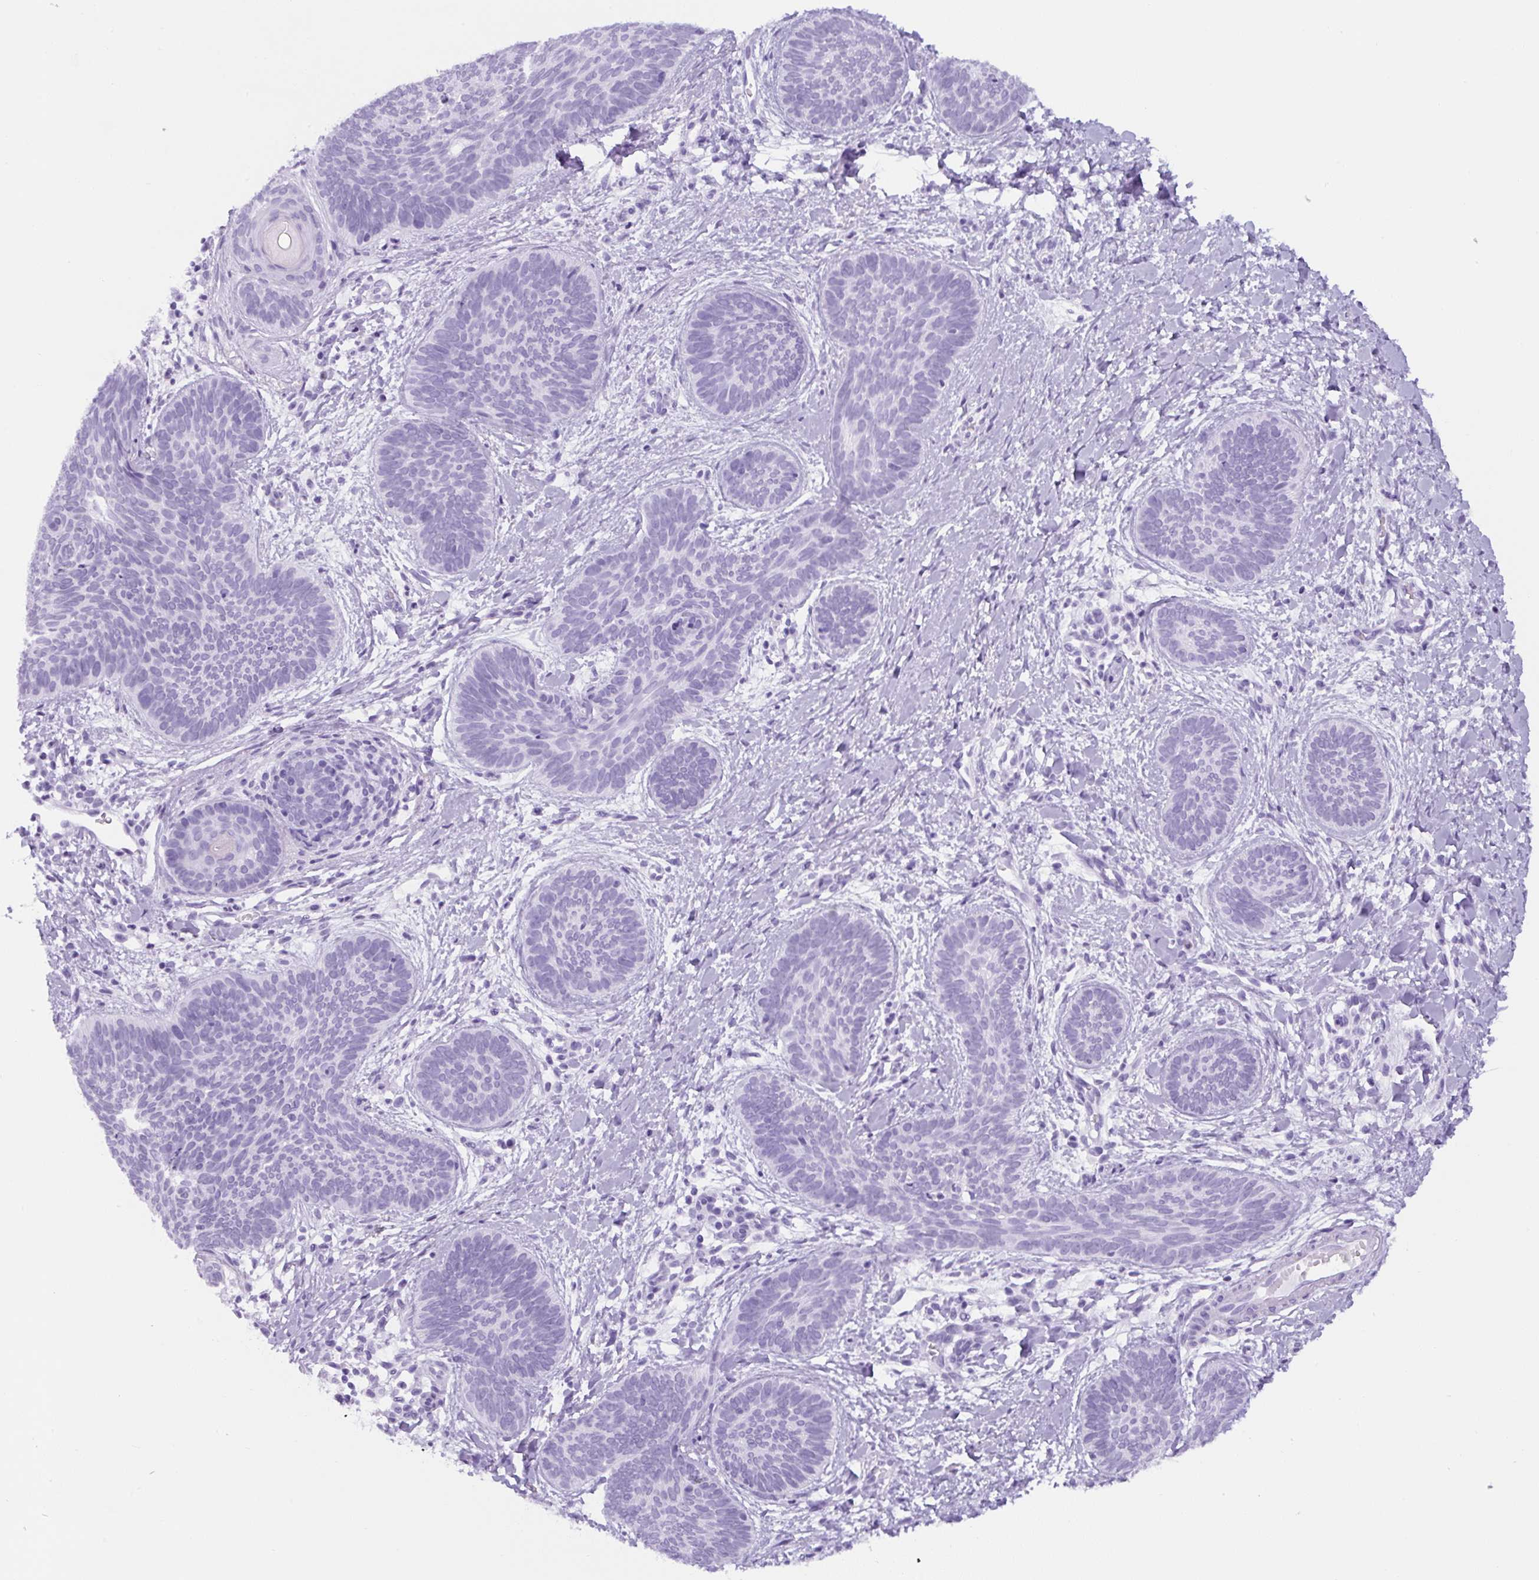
{"staining": {"intensity": "negative", "quantity": "none", "location": "none"}, "tissue": "skin cancer", "cell_type": "Tumor cells", "image_type": "cancer", "snomed": [{"axis": "morphology", "description": "Basal cell carcinoma"}, {"axis": "topography", "description": "Skin"}], "caption": "There is no significant expression in tumor cells of skin cancer (basal cell carcinoma). (Immunohistochemistry, brightfield microscopy, high magnification).", "gene": "UBL3", "patient": {"sex": "female", "age": 81}}